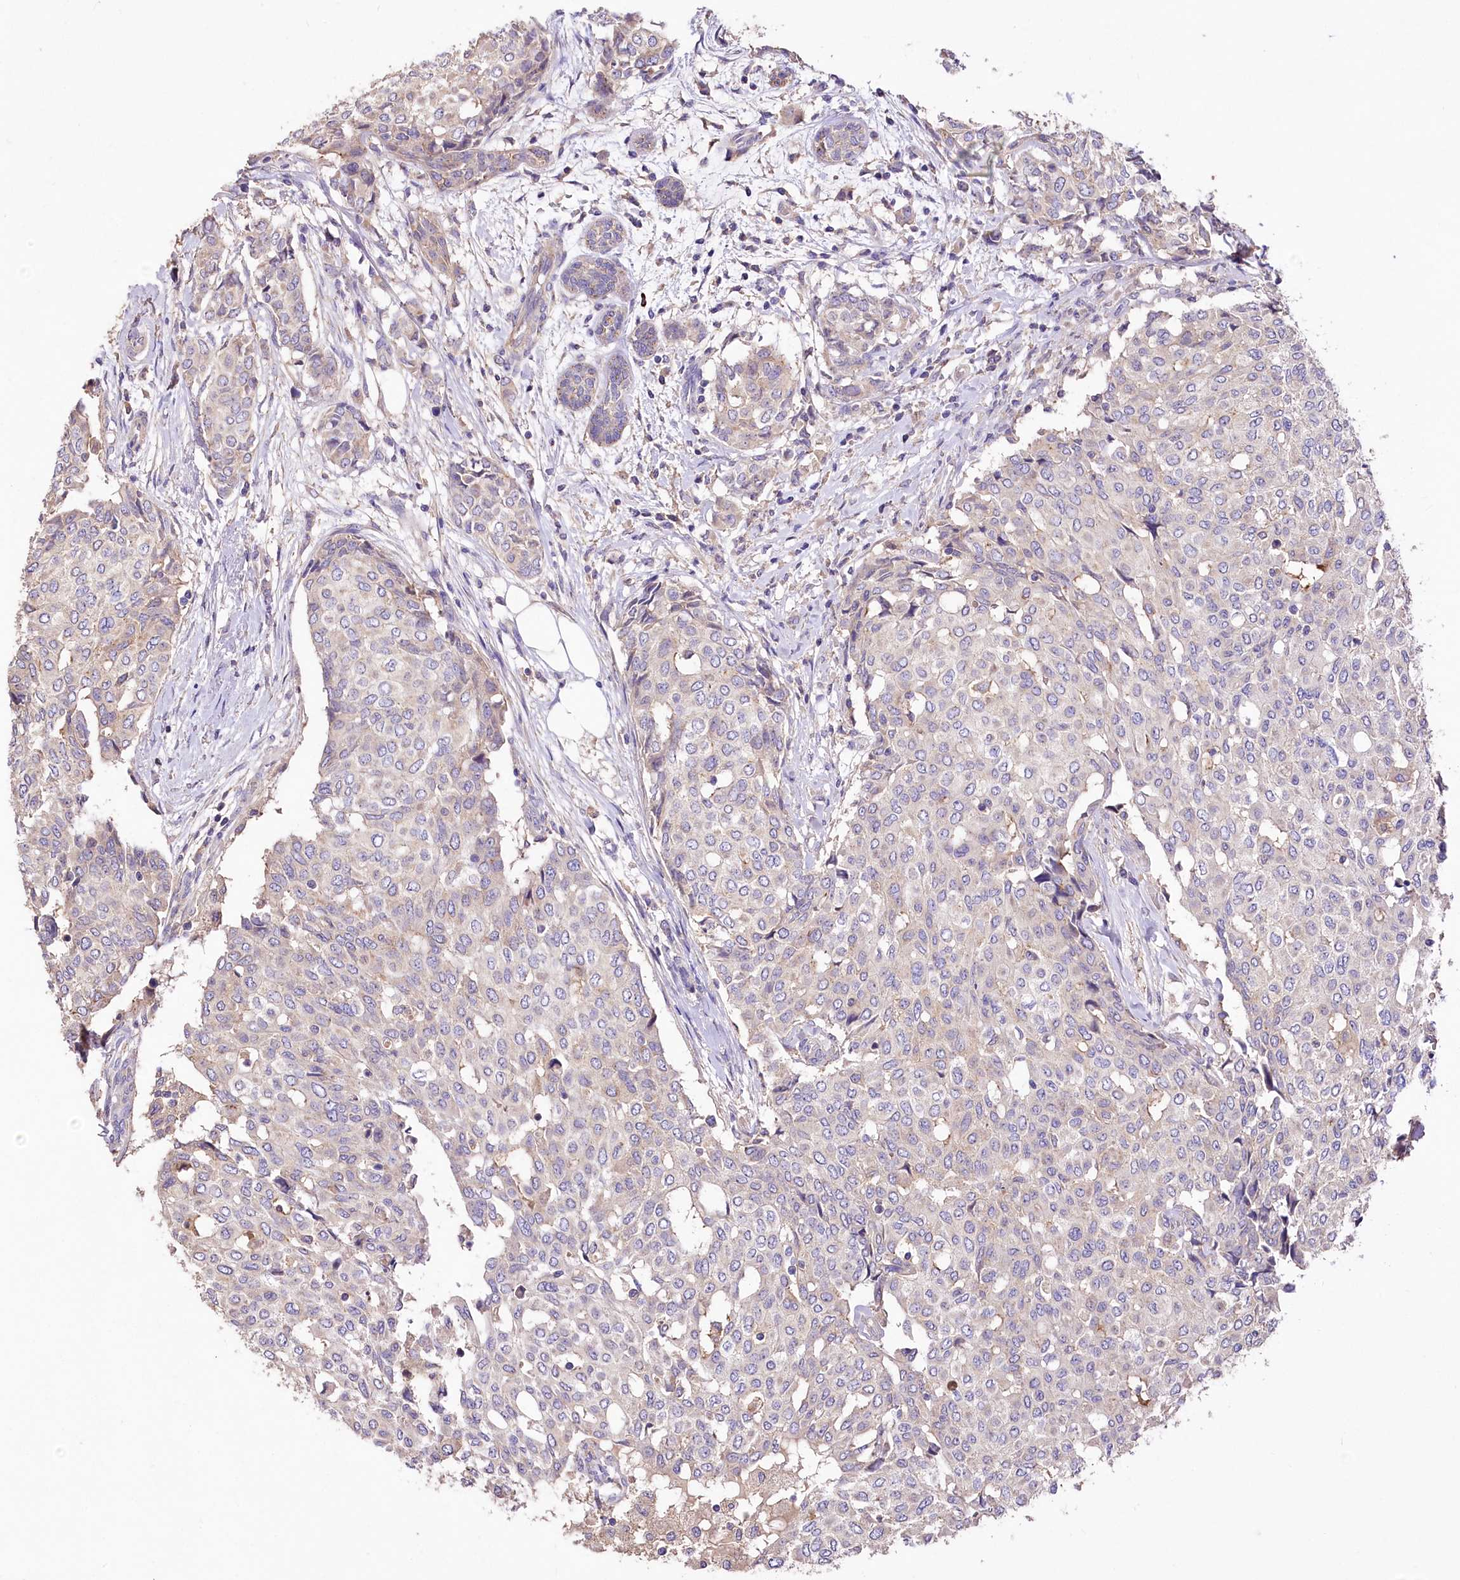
{"staining": {"intensity": "weak", "quantity": "<25%", "location": "cytoplasmic/membranous"}, "tissue": "breast cancer", "cell_type": "Tumor cells", "image_type": "cancer", "snomed": [{"axis": "morphology", "description": "Lobular carcinoma"}, {"axis": "topography", "description": "Breast"}], "caption": "Tumor cells show no significant protein positivity in breast cancer.", "gene": "PCYOX1L", "patient": {"sex": "female", "age": 51}}